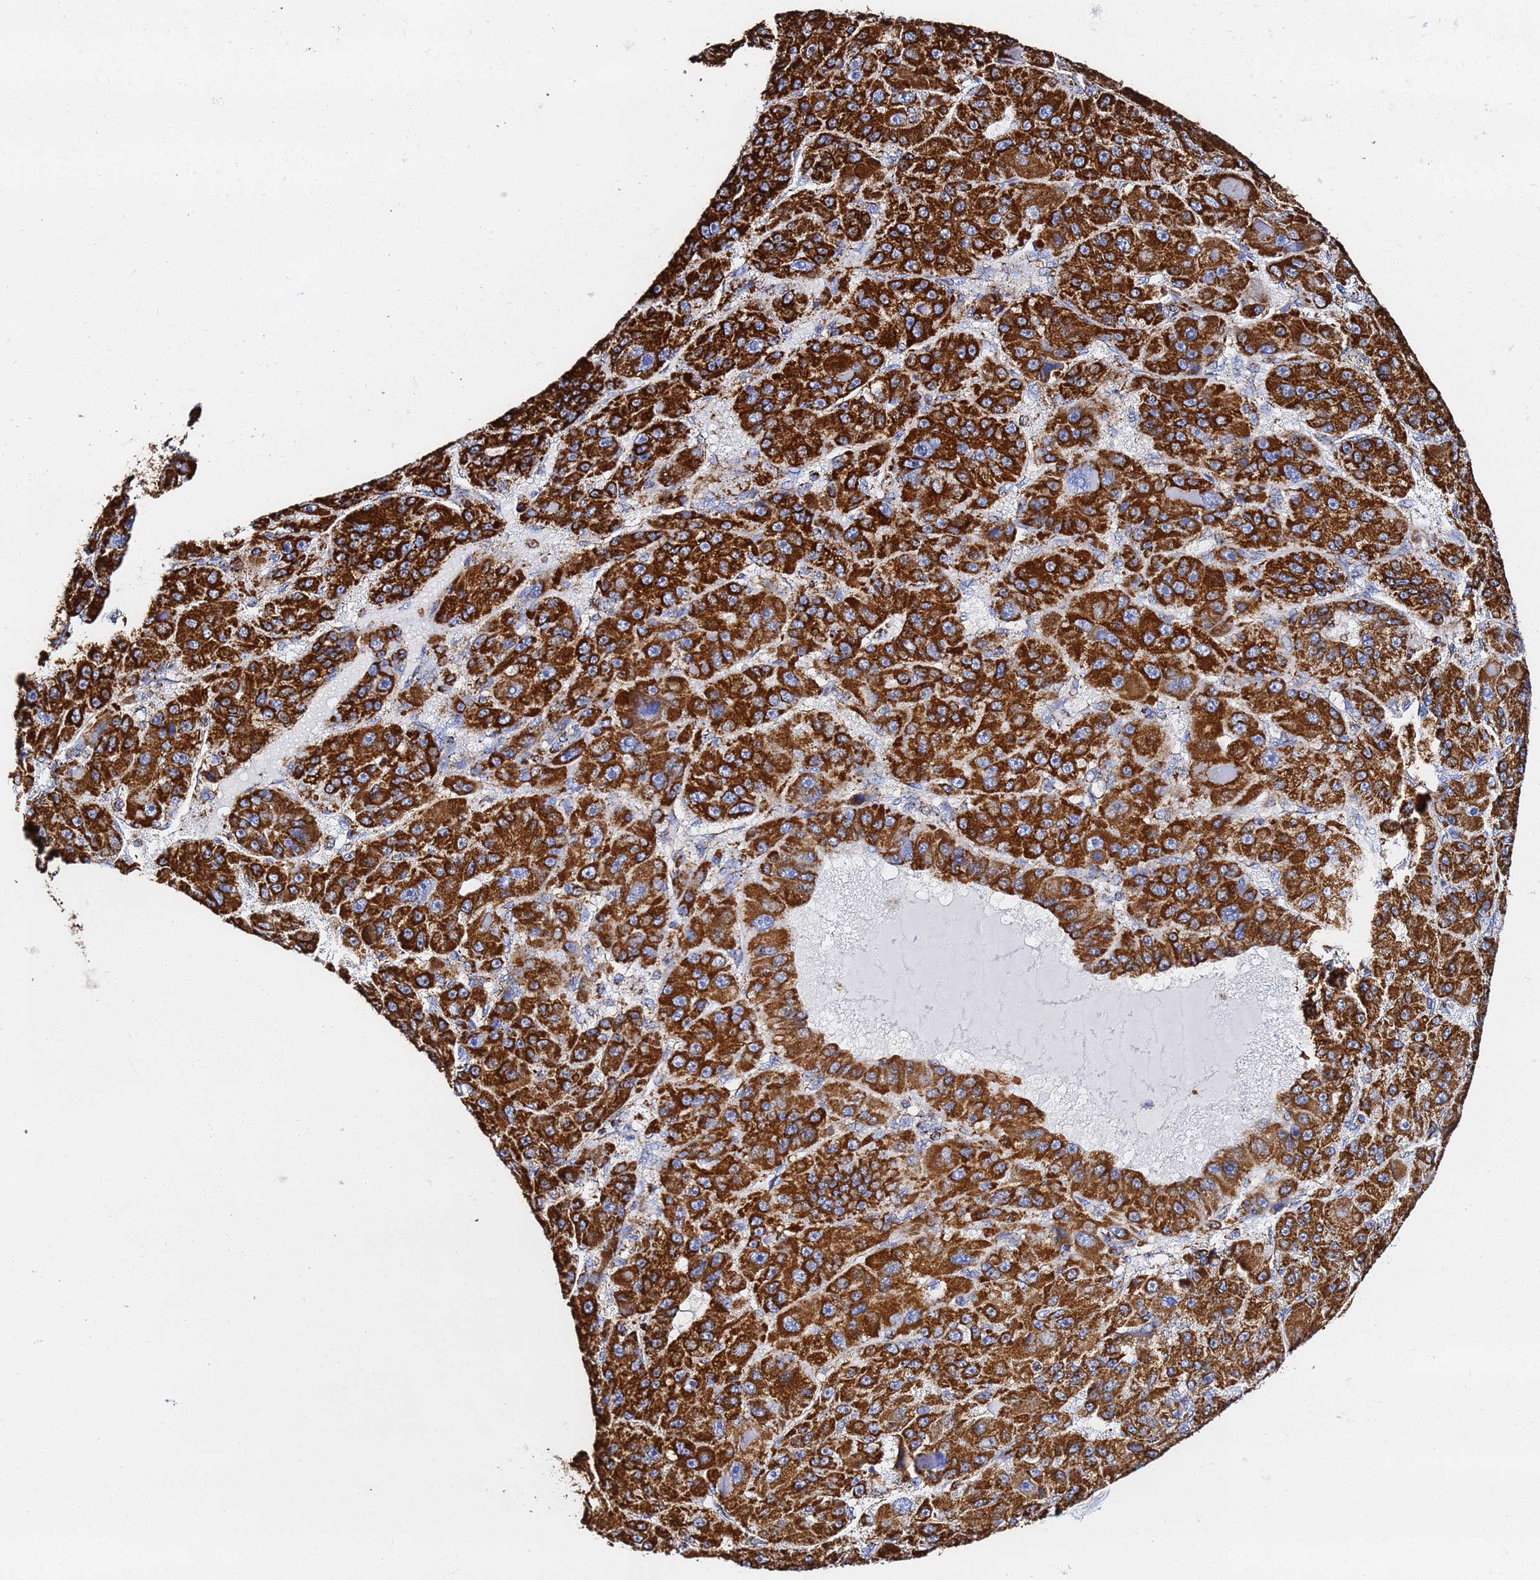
{"staining": {"intensity": "strong", "quantity": ">75%", "location": "cytoplasmic/membranous"}, "tissue": "liver cancer", "cell_type": "Tumor cells", "image_type": "cancer", "snomed": [{"axis": "morphology", "description": "Carcinoma, Hepatocellular, NOS"}, {"axis": "topography", "description": "Liver"}], "caption": "Immunohistochemistry (DAB) staining of human liver cancer (hepatocellular carcinoma) displays strong cytoplasmic/membranous protein staining in approximately >75% of tumor cells.", "gene": "PHB2", "patient": {"sex": "male", "age": 76}}